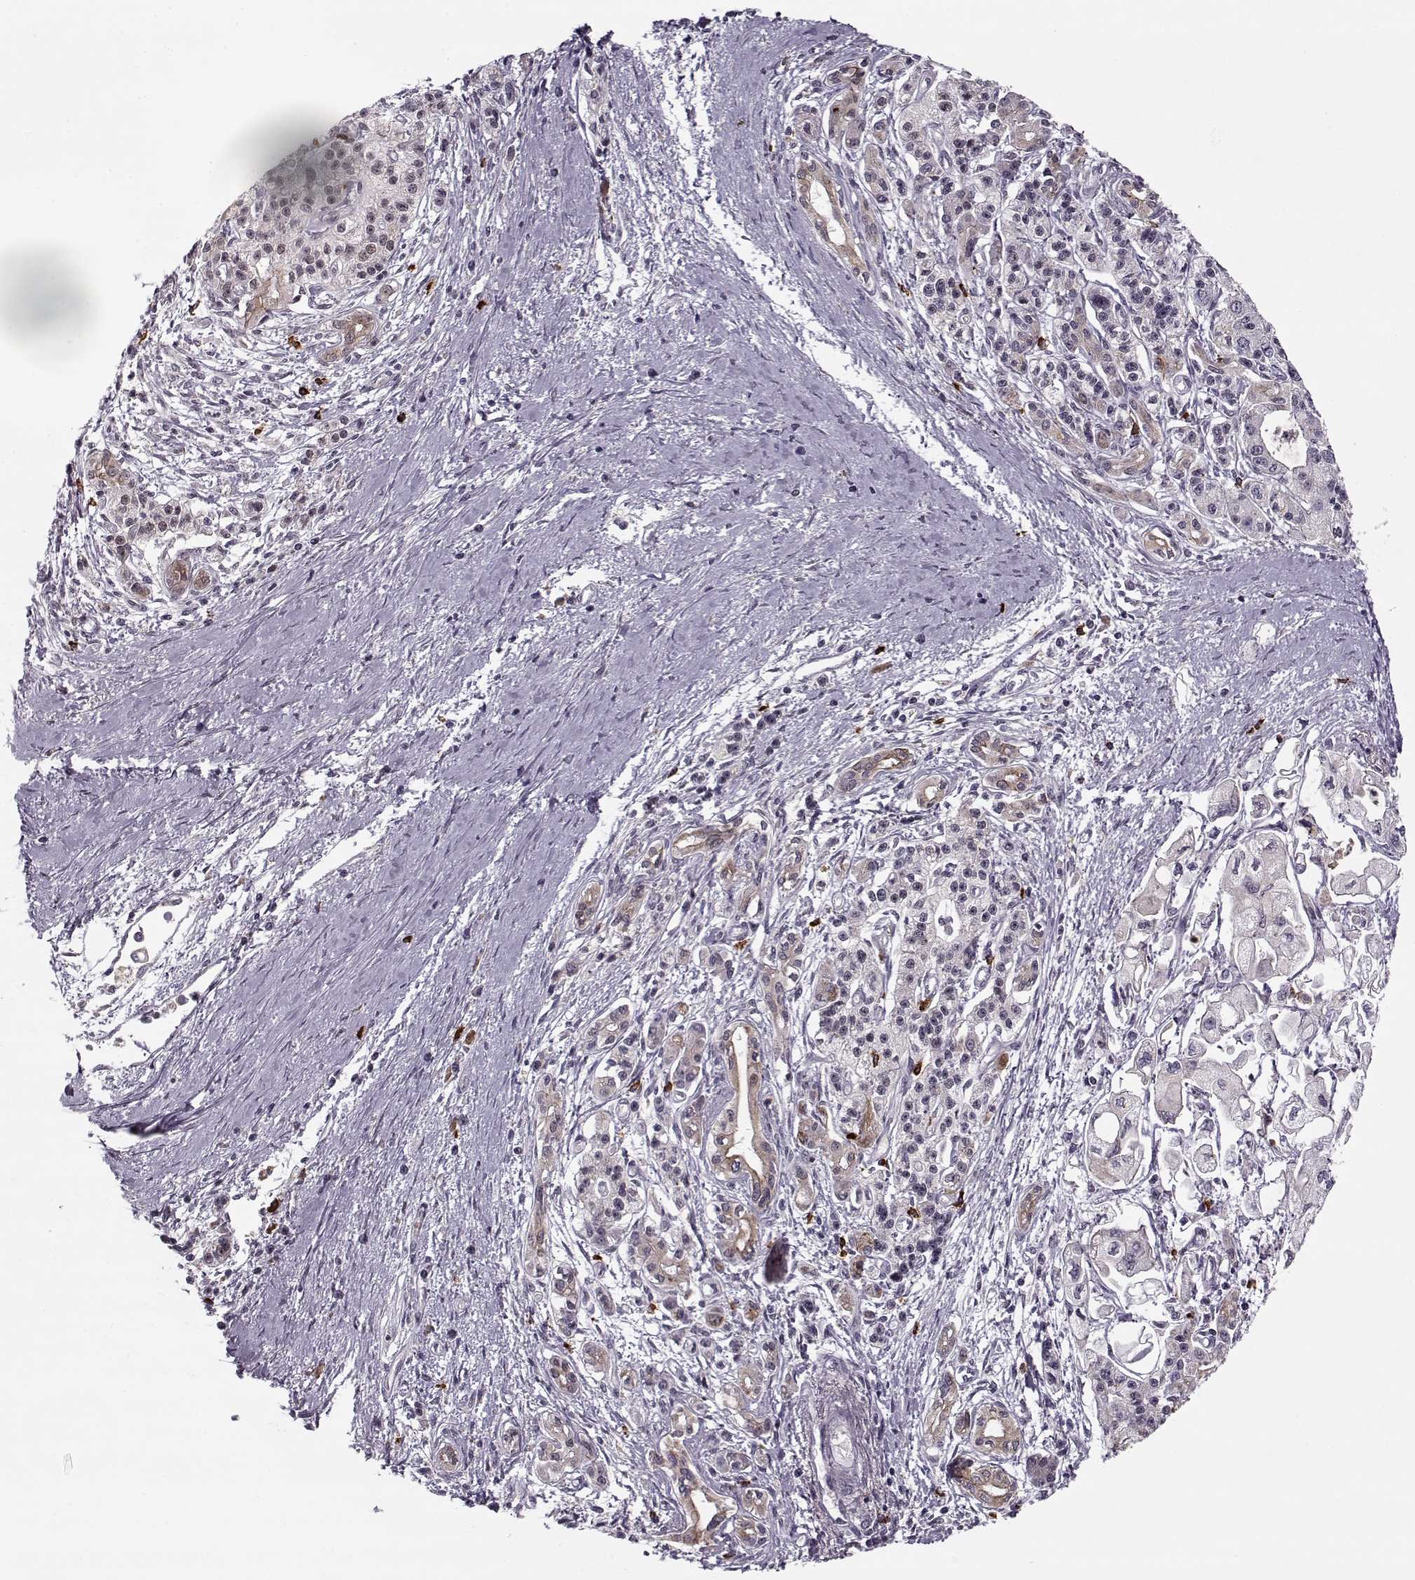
{"staining": {"intensity": "weak", "quantity": "25%-75%", "location": "cytoplasmic/membranous"}, "tissue": "pancreatic cancer", "cell_type": "Tumor cells", "image_type": "cancer", "snomed": [{"axis": "morphology", "description": "Adenocarcinoma, NOS"}, {"axis": "topography", "description": "Pancreas"}], "caption": "Adenocarcinoma (pancreatic) stained with a protein marker reveals weak staining in tumor cells.", "gene": "DENND4B", "patient": {"sex": "male", "age": 70}}